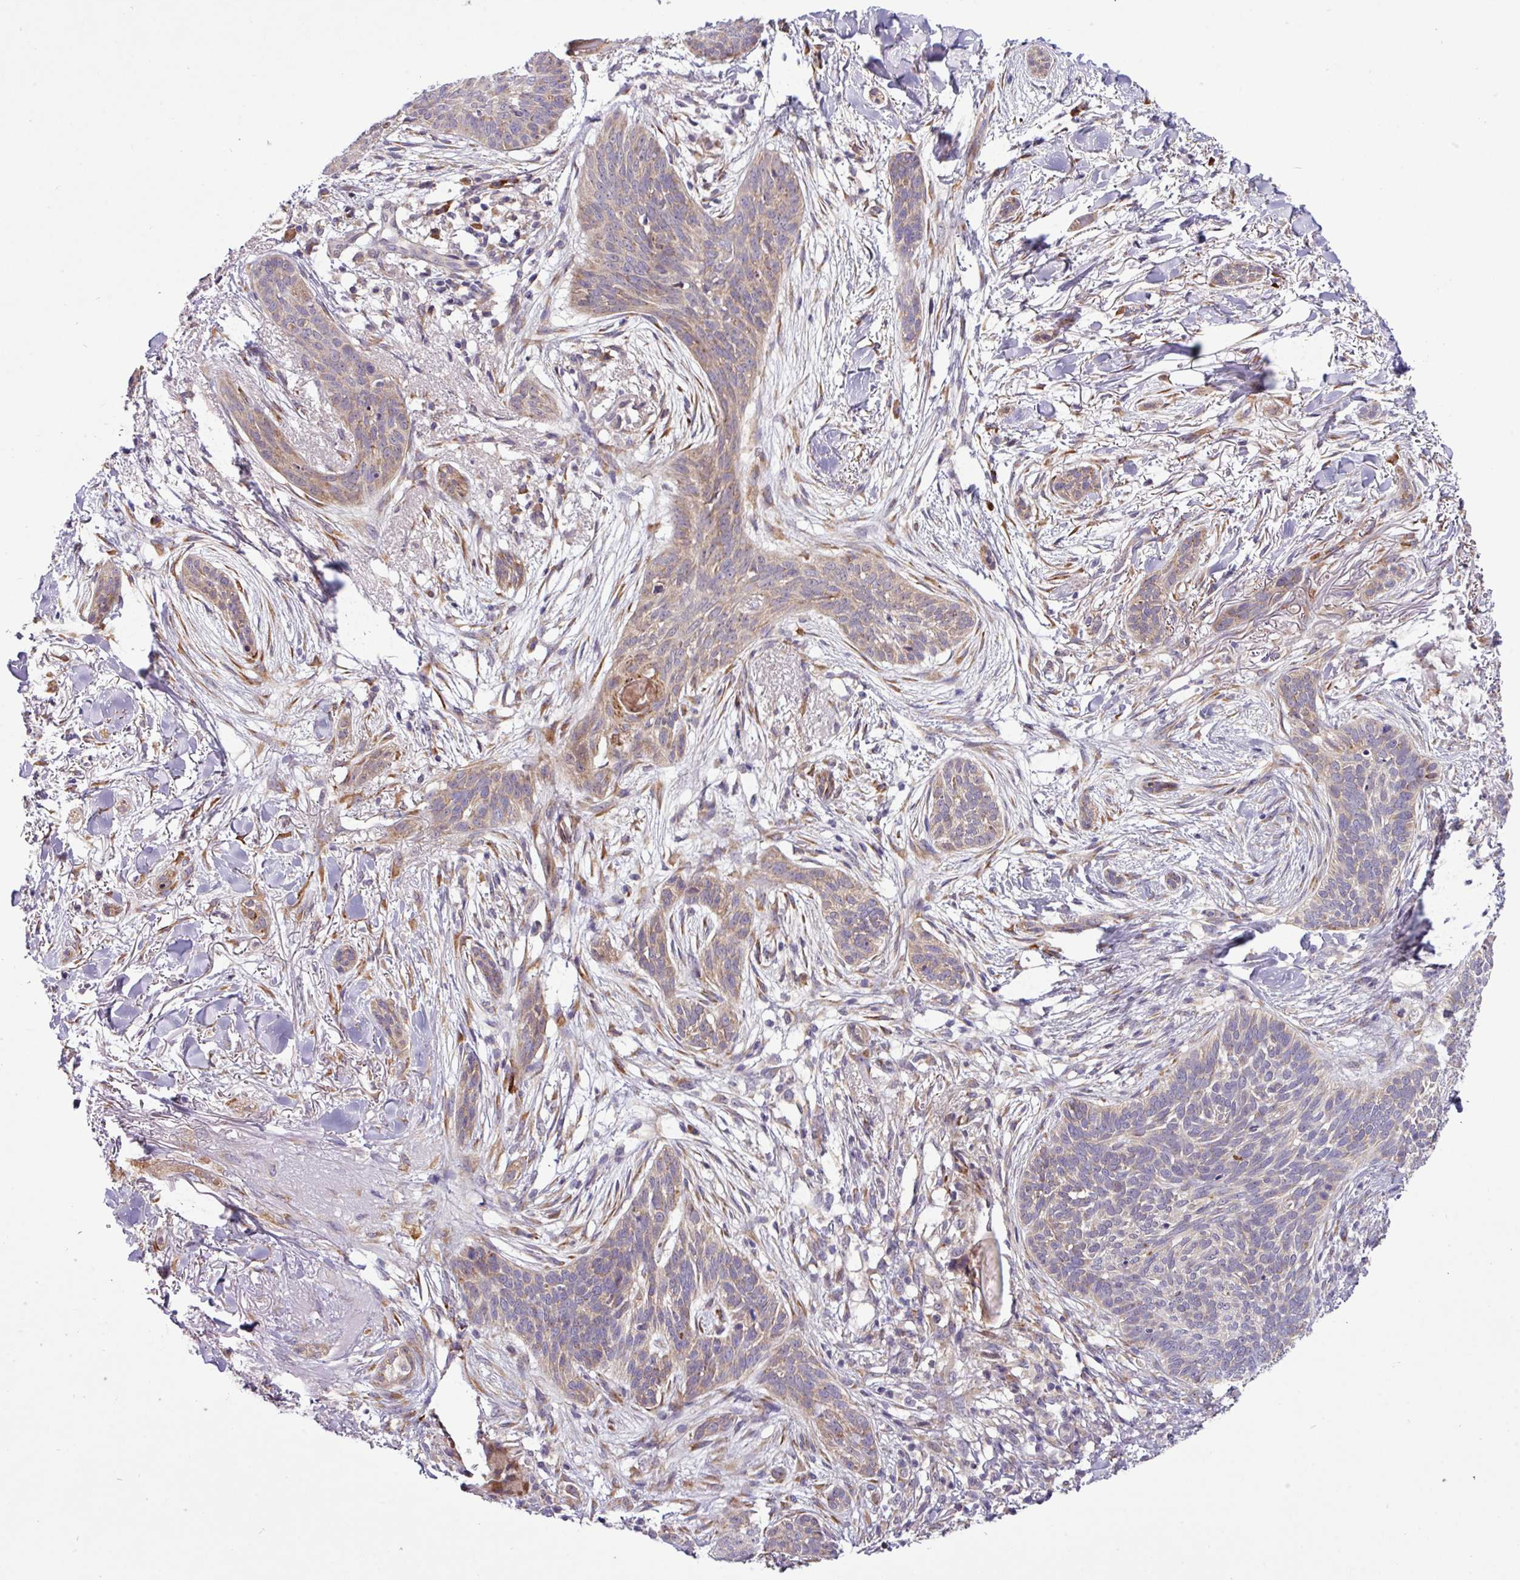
{"staining": {"intensity": "weak", "quantity": "25%-75%", "location": "cytoplasmic/membranous"}, "tissue": "skin cancer", "cell_type": "Tumor cells", "image_type": "cancer", "snomed": [{"axis": "morphology", "description": "Basal cell carcinoma"}, {"axis": "topography", "description": "Skin"}], "caption": "Protein expression analysis of human basal cell carcinoma (skin) reveals weak cytoplasmic/membranous staining in approximately 25%-75% of tumor cells.", "gene": "TM2D2", "patient": {"sex": "male", "age": 52}}